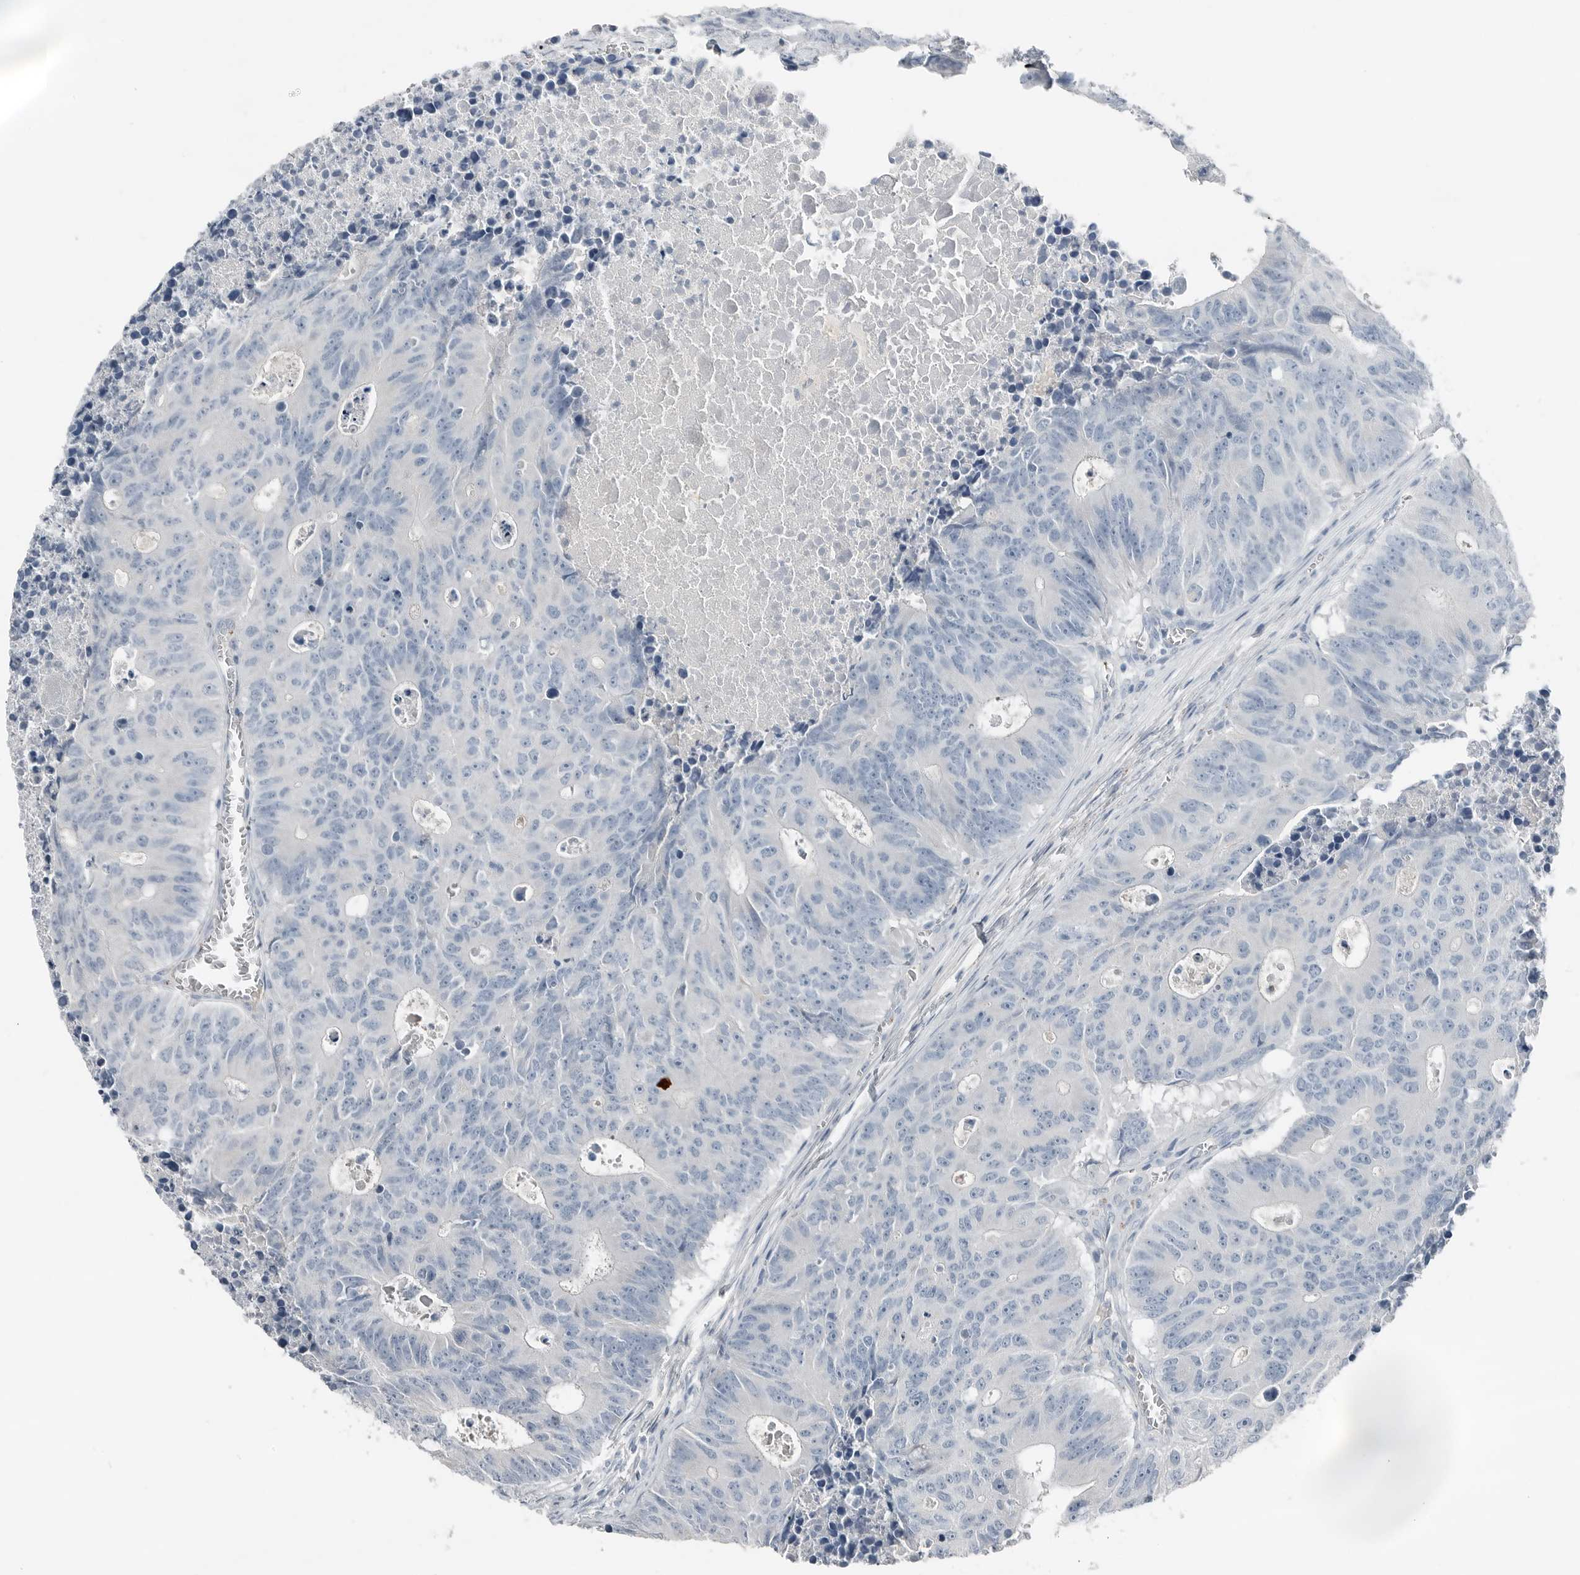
{"staining": {"intensity": "negative", "quantity": "none", "location": "none"}, "tissue": "colorectal cancer", "cell_type": "Tumor cells", "image_type": "cancer", "snomed": [{"axis": "morphology", "description": "Adenocarcinoma, NOS"}, {"axis": "topography", "description": "Colon"}], "caption": "The photomicrograph shows no staining of tumor cells in colorectal cancer (adenocarcinoma). The staining was performed using DAB (3,3'-diaminobenzidine) to visualize the protein expression in brown, while the nuclei were stained in blue with hematoxylin (Magnification: 20x).", "gene": "SERPINB7", "patient": {"sex": "male", "age": 87}}